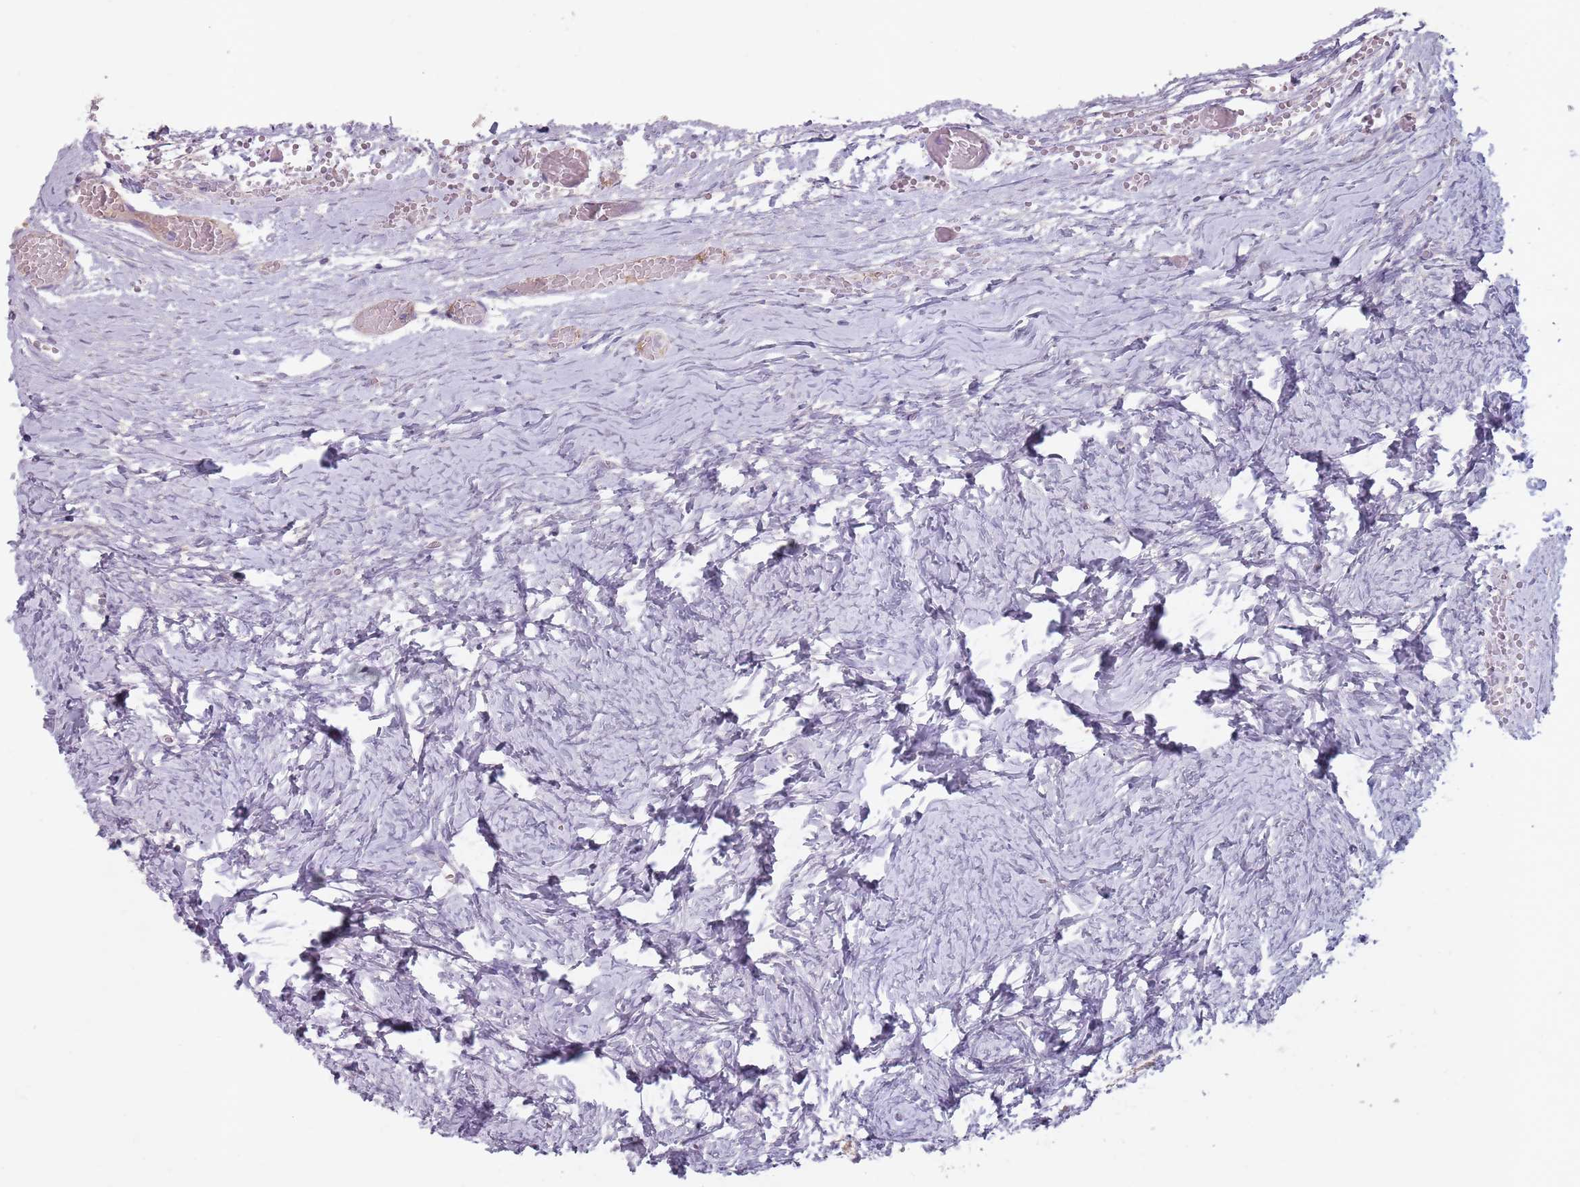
{"staining": {"intensity": "negative", "quantity": "none", "location": "none"}, "tissue": "ovary", "cell_type": "Ovarian stroma cells", "image_type": "normal", "snomed": [{"axis": "morphology", "description": "Normal tissue, NOS"}, {"axis": "topography", "description": "Ovary"}], "caption": "Immunohistochemical staining of normal ovary reveals no significant positivity in ovarian stroma cells.", "gene": "STYK1", "patient": {"sex": "female", "age": 27}}